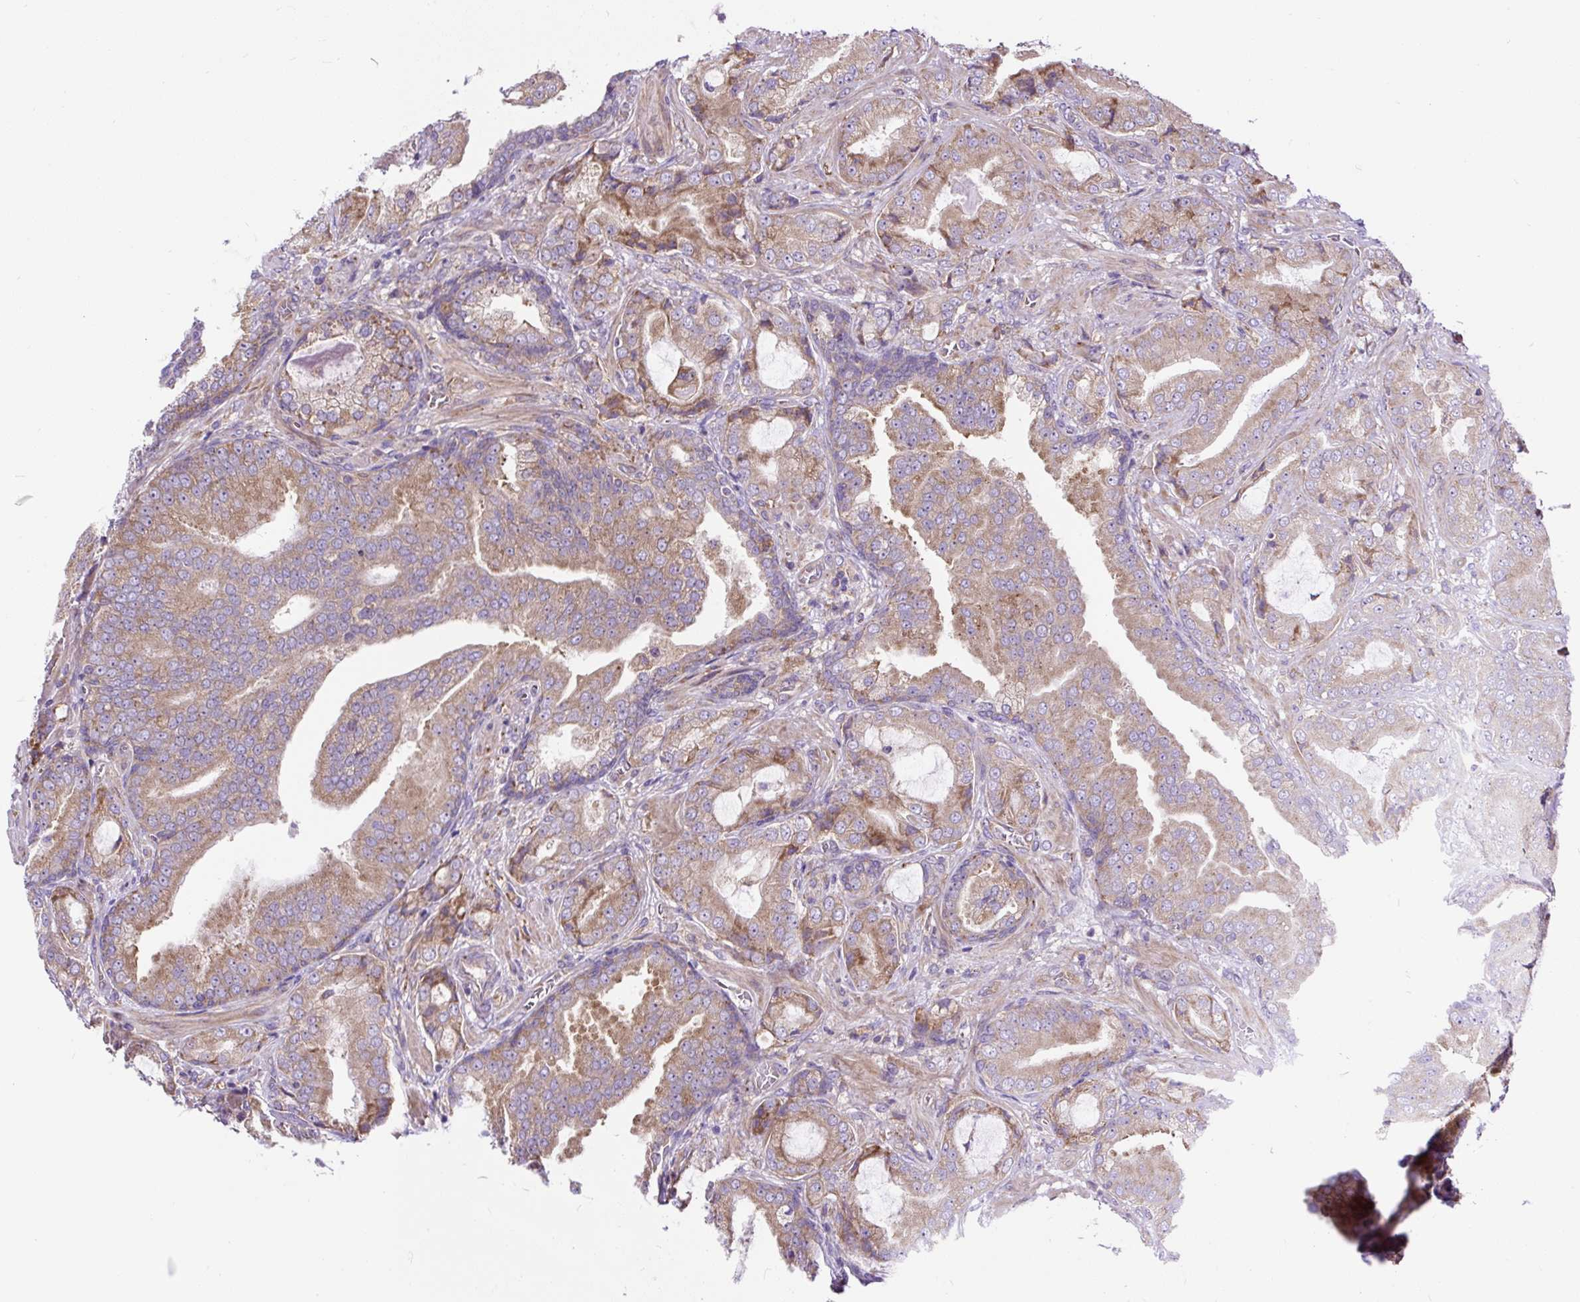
{"staining": {"intensity": "moderate", "quantity": ">75%", "location": "cytoplasmic/membranous"}, "tissue": "prostate cancer", "cell_type": "Tumor cells", "image_type": "cancer", "snomed": [{"axis": "morphology", "description": "Adenocarcinoma, High grade"}, {"axis": "topography", "description": "Prostate"}], "caption": "Immunohistochemistry (IHC) micrograph of prostate cancer stained for a protein (brown), which demonstrates medium levels of moderate cytoplasmic/membranous positivity in about >75% of tumor cells.", "gene": "RPS5", "patient": {"sex": "male", "age": 68}}